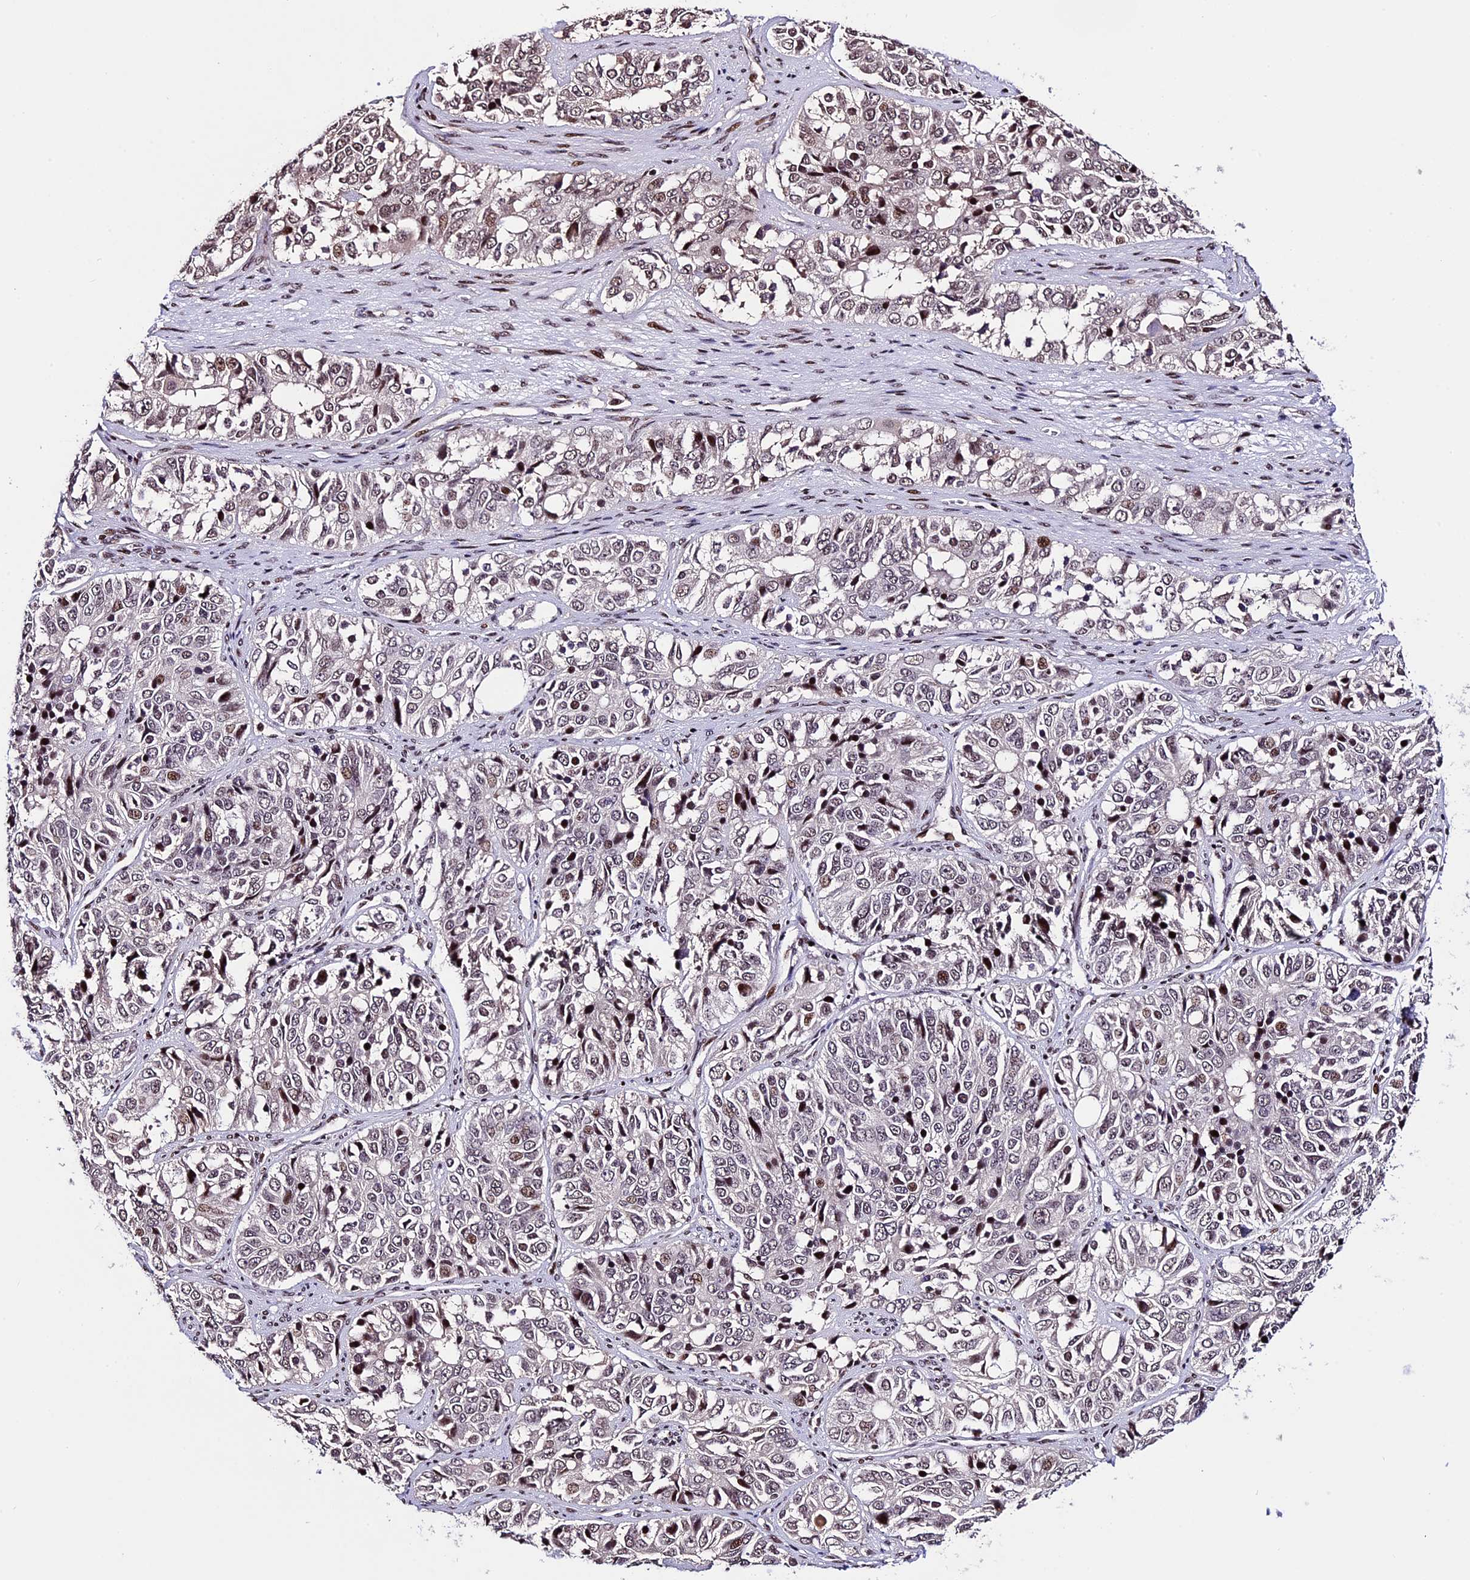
{"staining": {"intensity": "weak", "quantity": "25%-75%", "location": "nuclear"}, "tissue": "ovarian cancer", "cell_type": "Tumor cells", "image_type": "cancer", "snomed": [{"axis": "morphology", "description": "Carcinoma, endometroid"}, {"axis": "topography", "description": "Ovary"}], "caption": "Immunohistochemical staining of human ovarian cancer (endometroid carcinoma) demonstrates low levels of weak nuclear protein positivity in about 25%-75% of tumor cells.", "gene": "TCP11L2", "patient": {"sex": "female", "age": 51}}